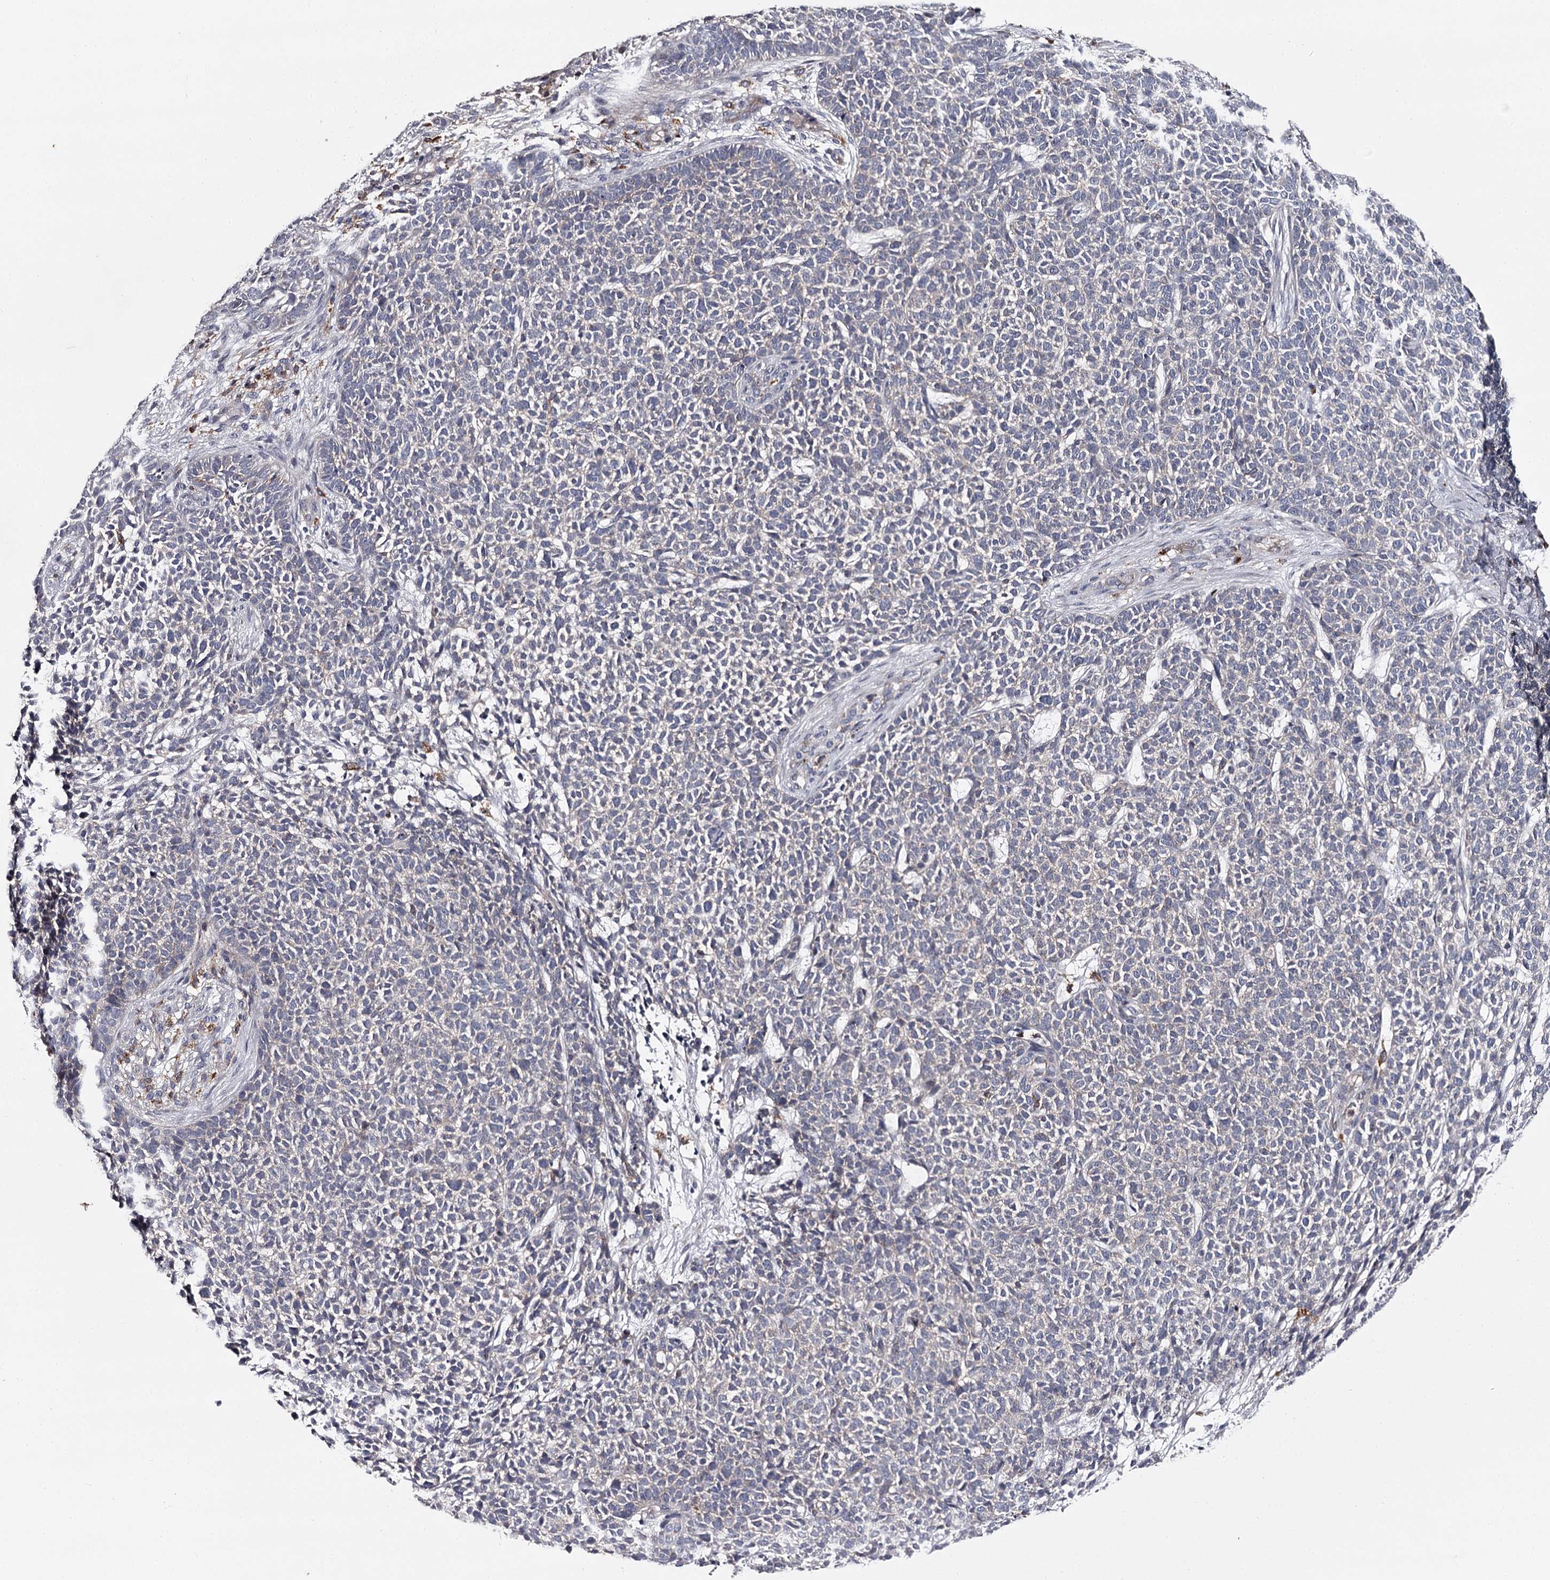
{"staining": {"intensity": "negative", "quantity": "none", "location": "none"}, "tissue": "skin cancer", "cell_type": "Tumor cells", "image_type": "cancer", "snomed": [{"axis": "morphology", "description": "Basal cell carcinoma"}, {"axis": "topography", "description": "Skin"}], "caption": "DAB (3,3'-diaminobenzidine) immunohistochemical staining of human skin cancer (basal cell carcinoma) shows no significant staining in tumor cells.", "gene": "RASSF6", "patient": {"sex": "female", "age": 84}}